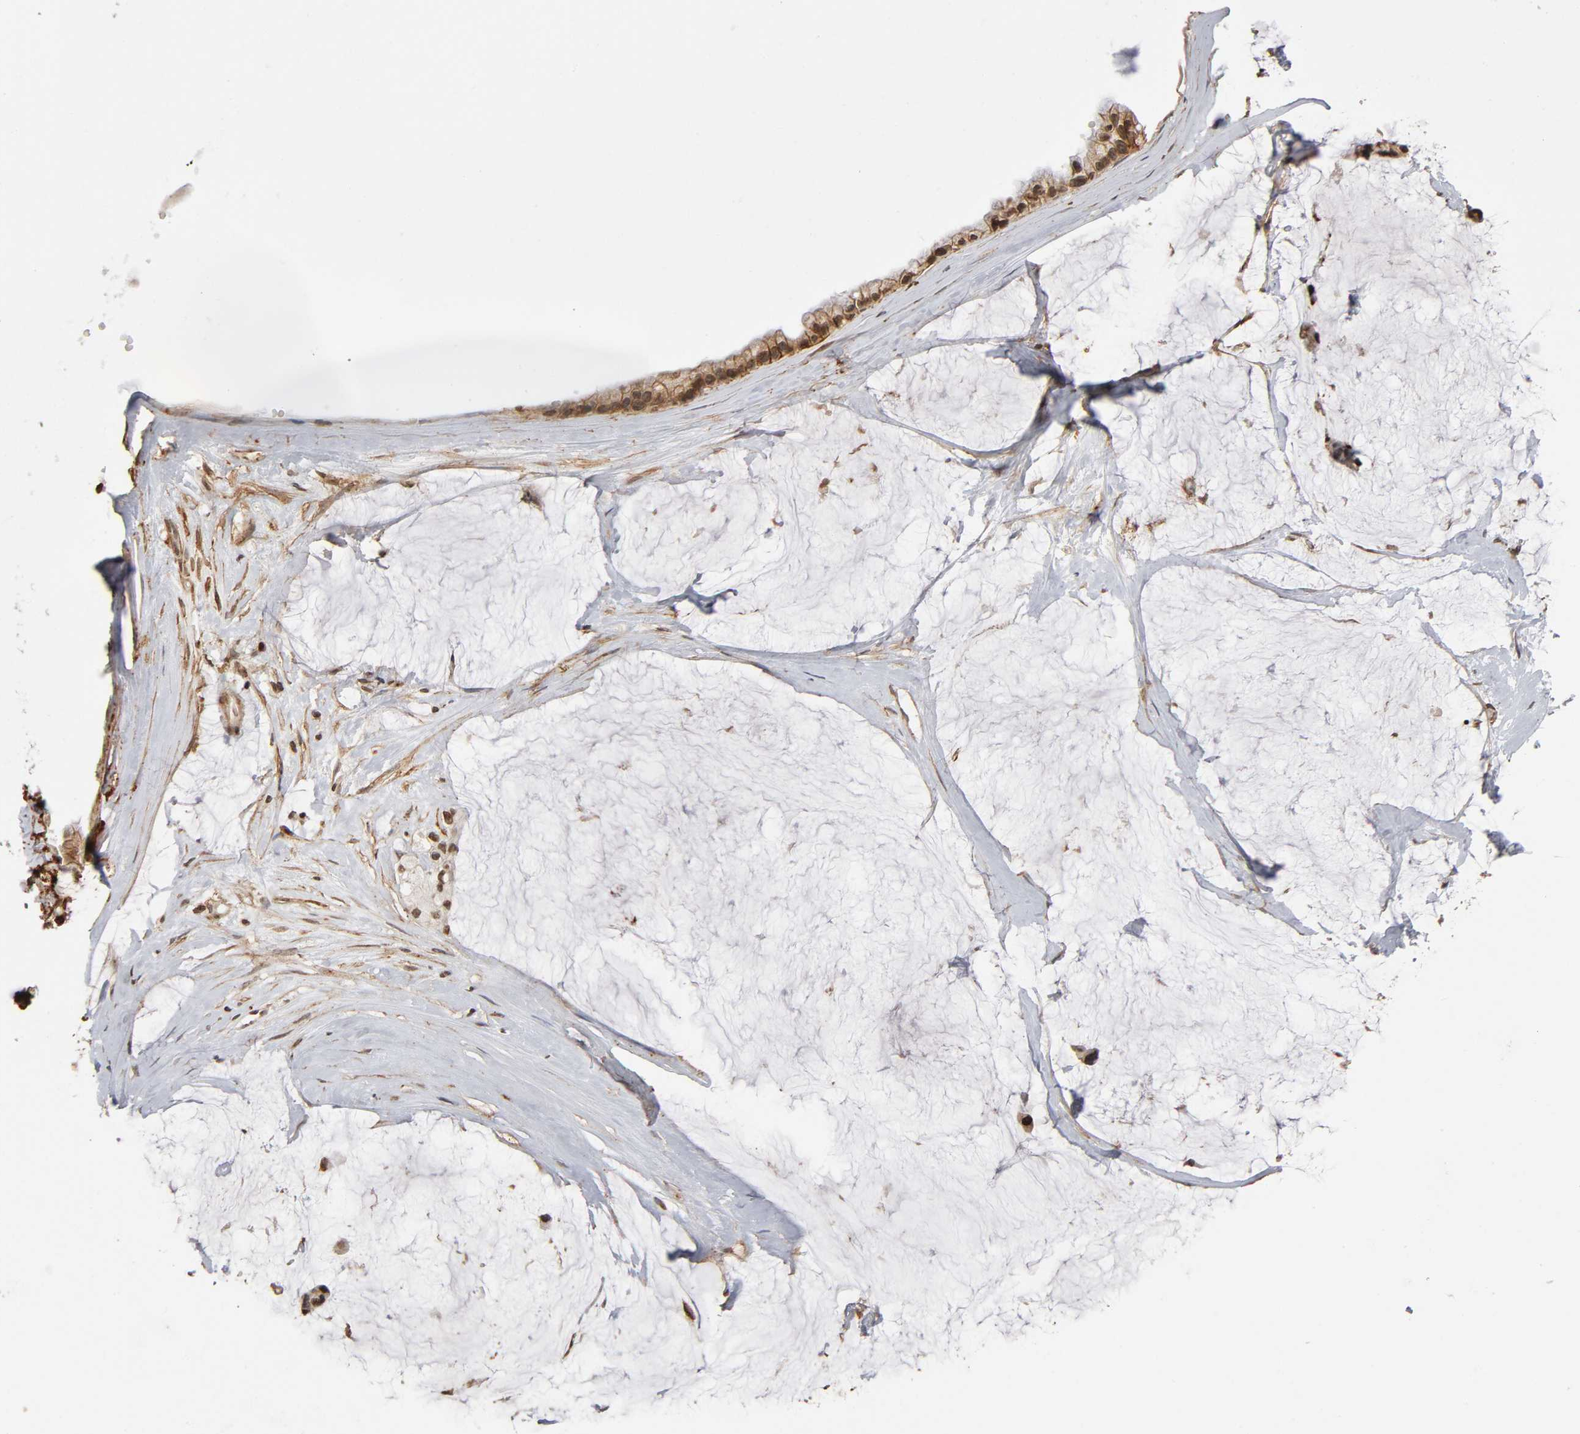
{"staining": {"intensity": "weak", "quantity": ">75%", "location": "cytoplasmic/membranous"}, "tissue": "ovarian cancer", "cell_type": "Tumor cells", "image_type": "cancer", "snomed": [{"axis": "morphology", "description": "Cystadenocarcinoma, mucinous, NOS"}, {"axis": "topography", "description": "Ovary"}], "caption": "Ovarian cancer (mucinous cystadenocarcinoma) tissue demonstrates weak cytoplasmic/membranous staining in approximately >75% of tumor cells, visualized by immunohistochemistry.", "gene": "ITGAV", "patient": {"sex": "female", "age": 39}}